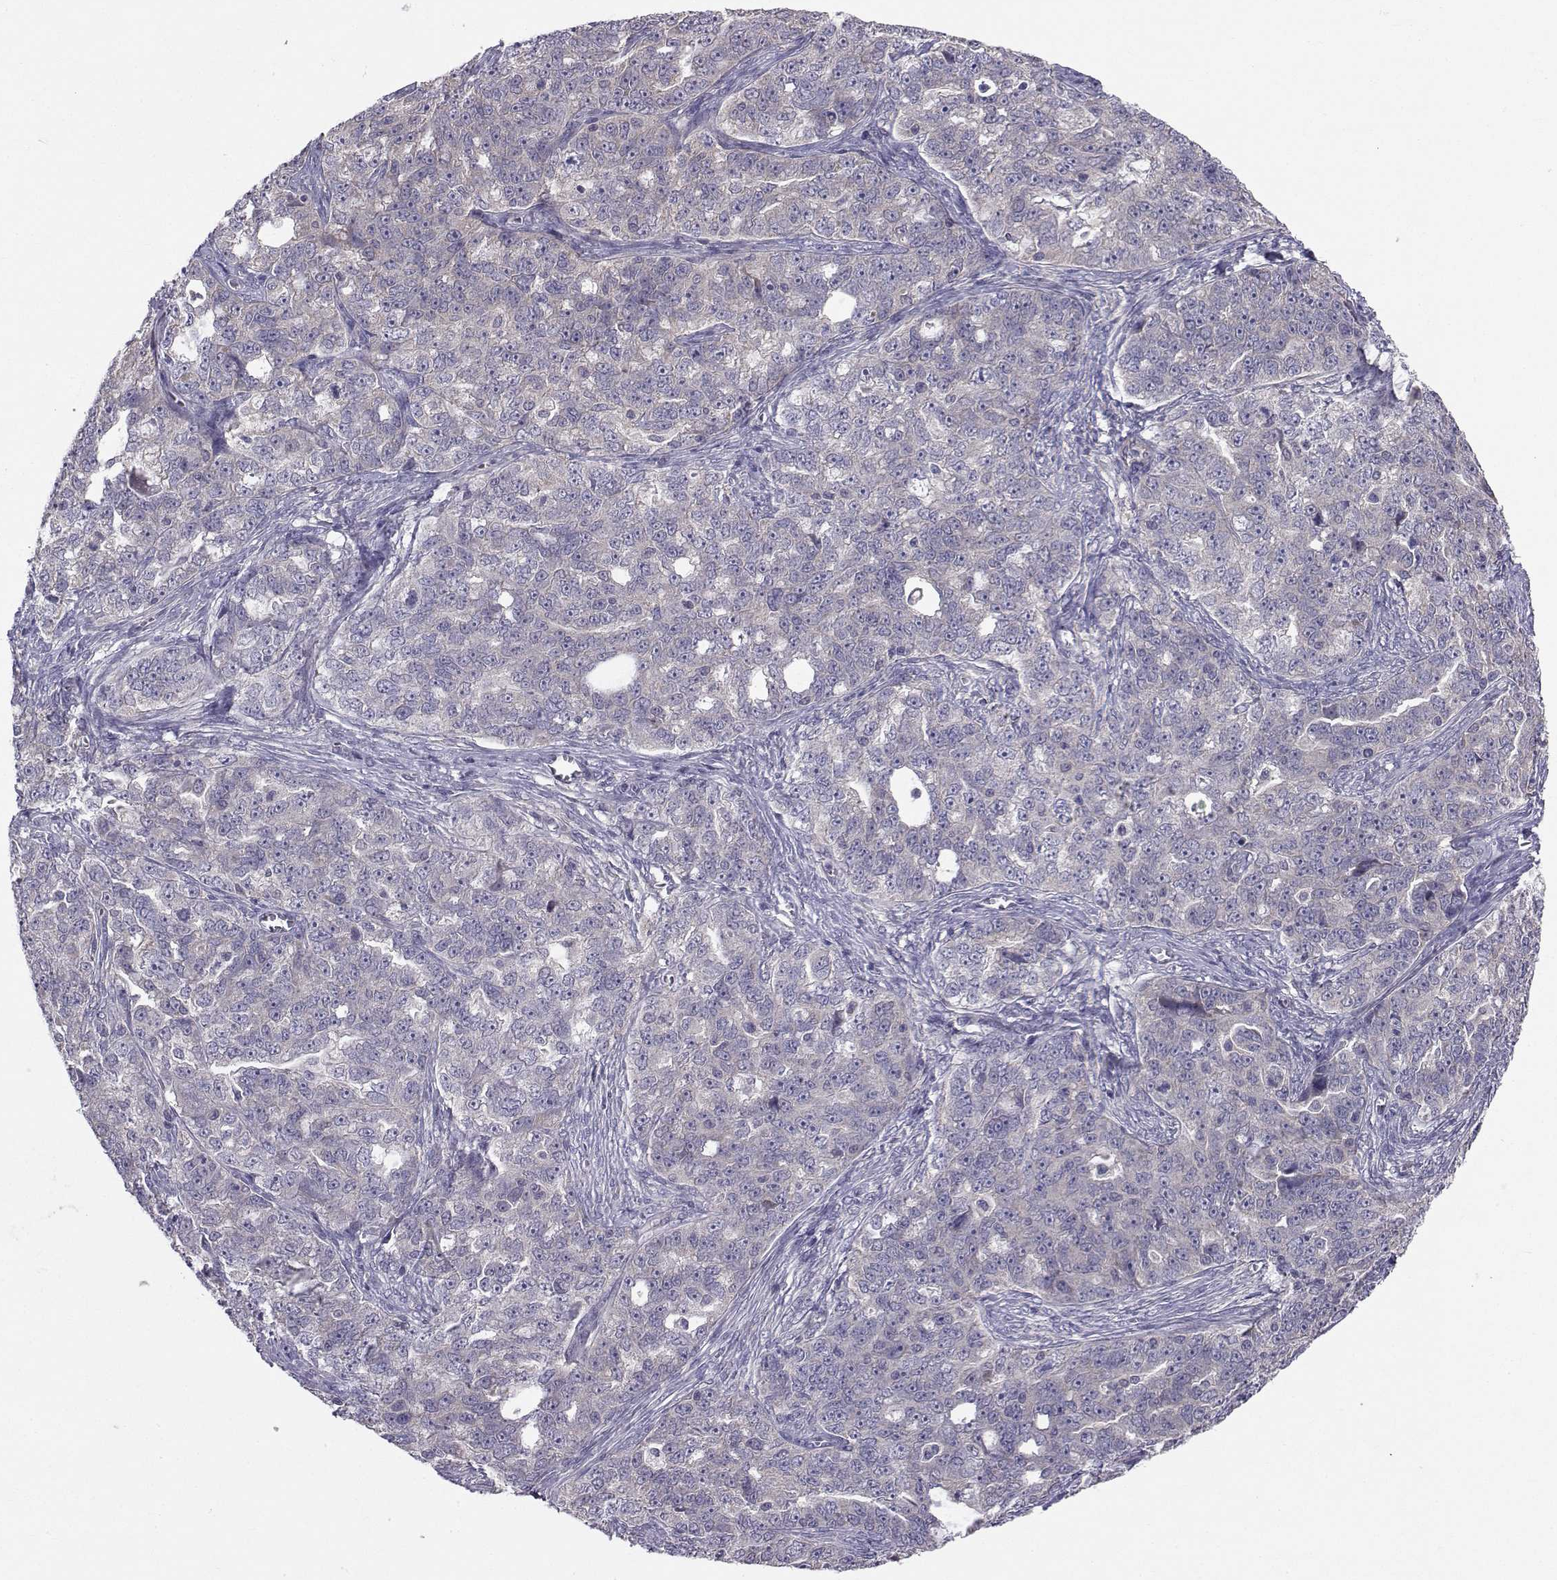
{"staining": {"intensity": "negative", "quantity": "none", "location": "none"}, "tissue": "ovarian cancer", "cell_type": "Tumor cells", "image_type": "cancer", "snomed": [{"axis": "morphology", "description": "Cystadenocarcinoma, serous, NOS"}, {"axis": "topography", "description": "Ovary"}], "caption": "High power microscopy image of an IHC micrograph of ovarian cancer (serous cystadenocarcinoma), revealing no significant positivity in tumor cells.", "gene": "PEX5L", "patient": {"sex": "female", "age": 51}}